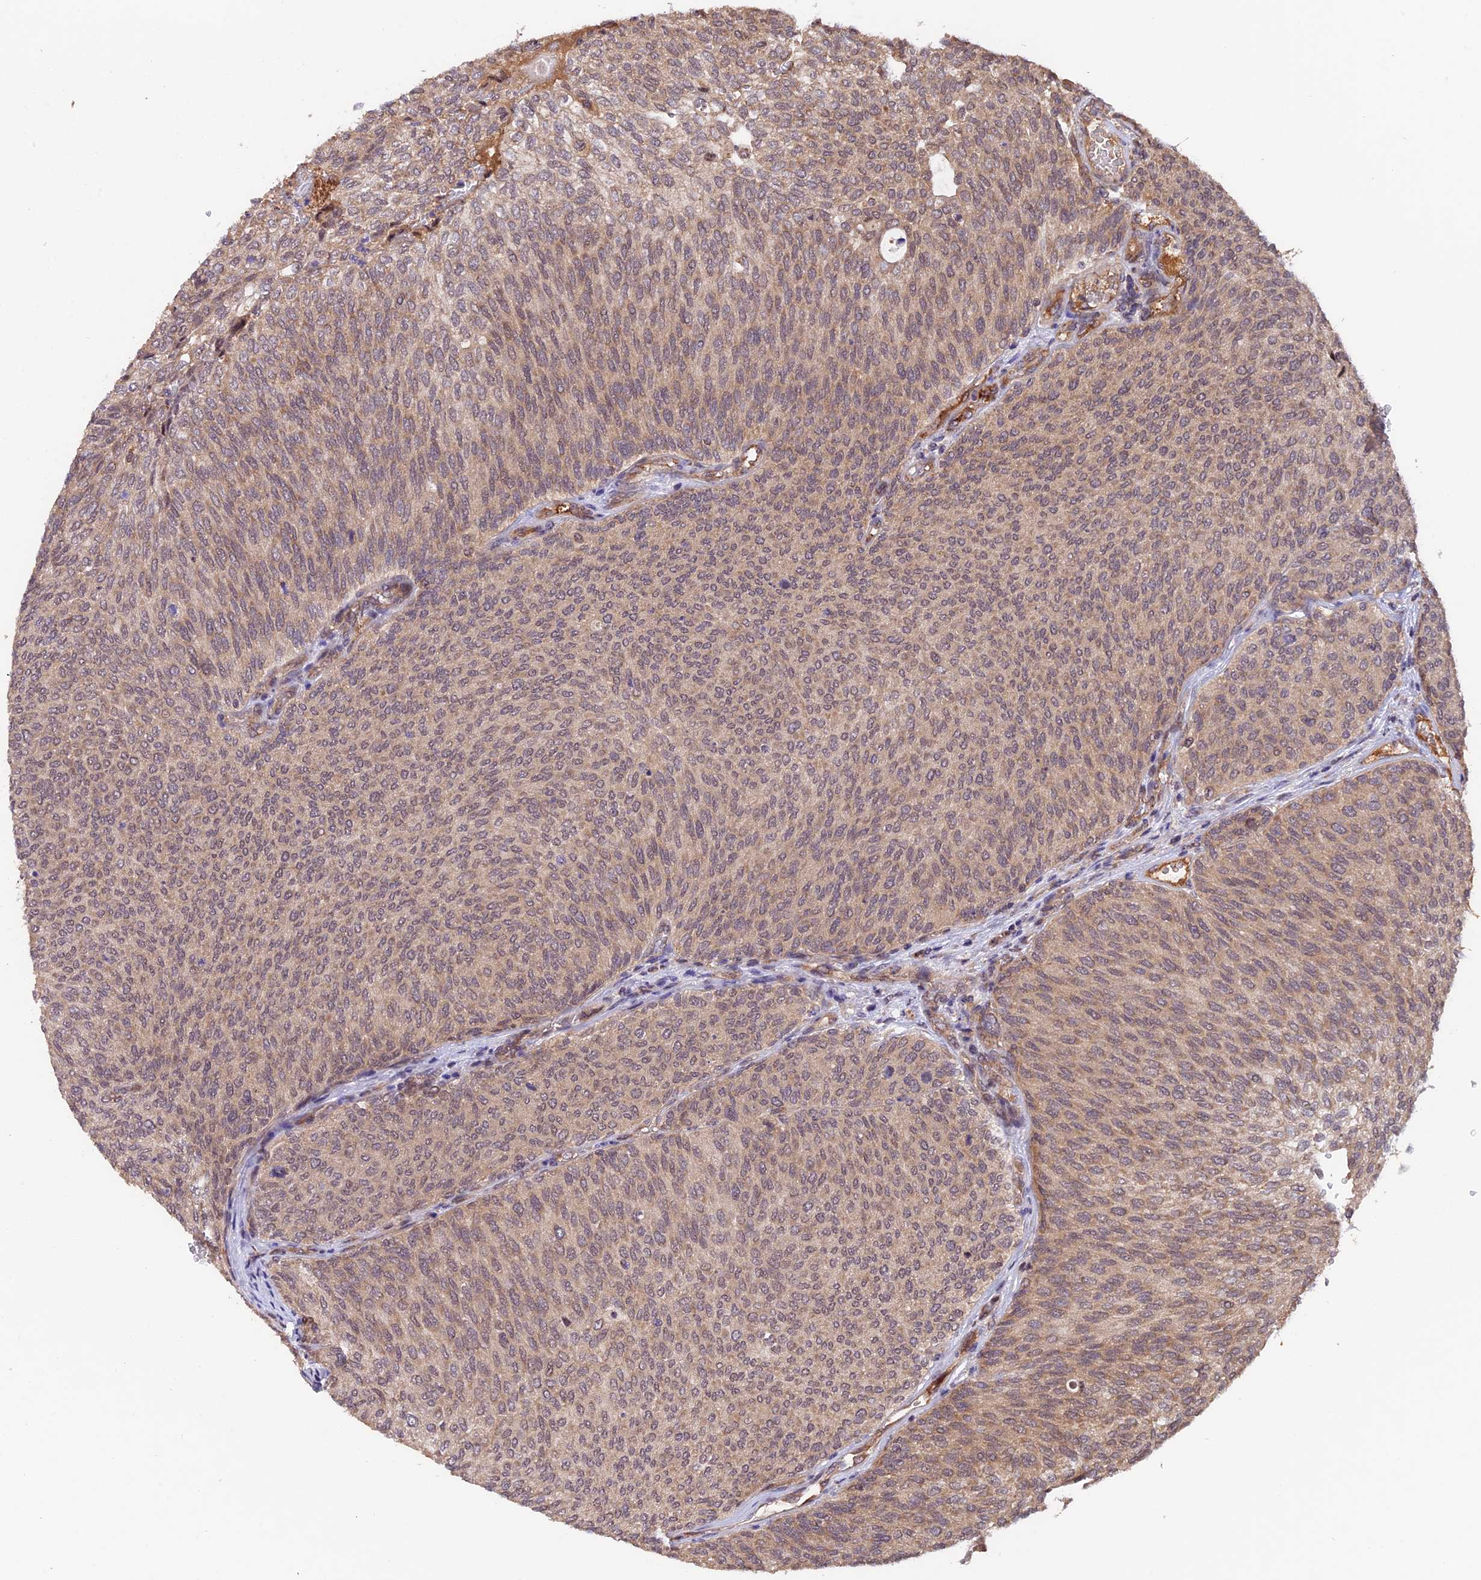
{"staining": {"intensity": "weak", "quantity": ">75%", "location": "cytoplasmic/membranous"}, "tissue": "urothelial cancer", "cell_type": "Tumor cells", "image_type": "cancer", "snomed": [{"axis": "morphology", "description": "Urothelial carcinoma, Low grade"}, {"axis": "topography", "description": "Urinary bladder"}], "caption": "An image showing weak cytoplasmic/membranous positivity in approximately >75% of tumor cells in low-grade urothelial carcinoma, as visualized by brown immunohistochemical staining.", "gene": "MNS1", "patient": {"sex": "female", "age": 79}}